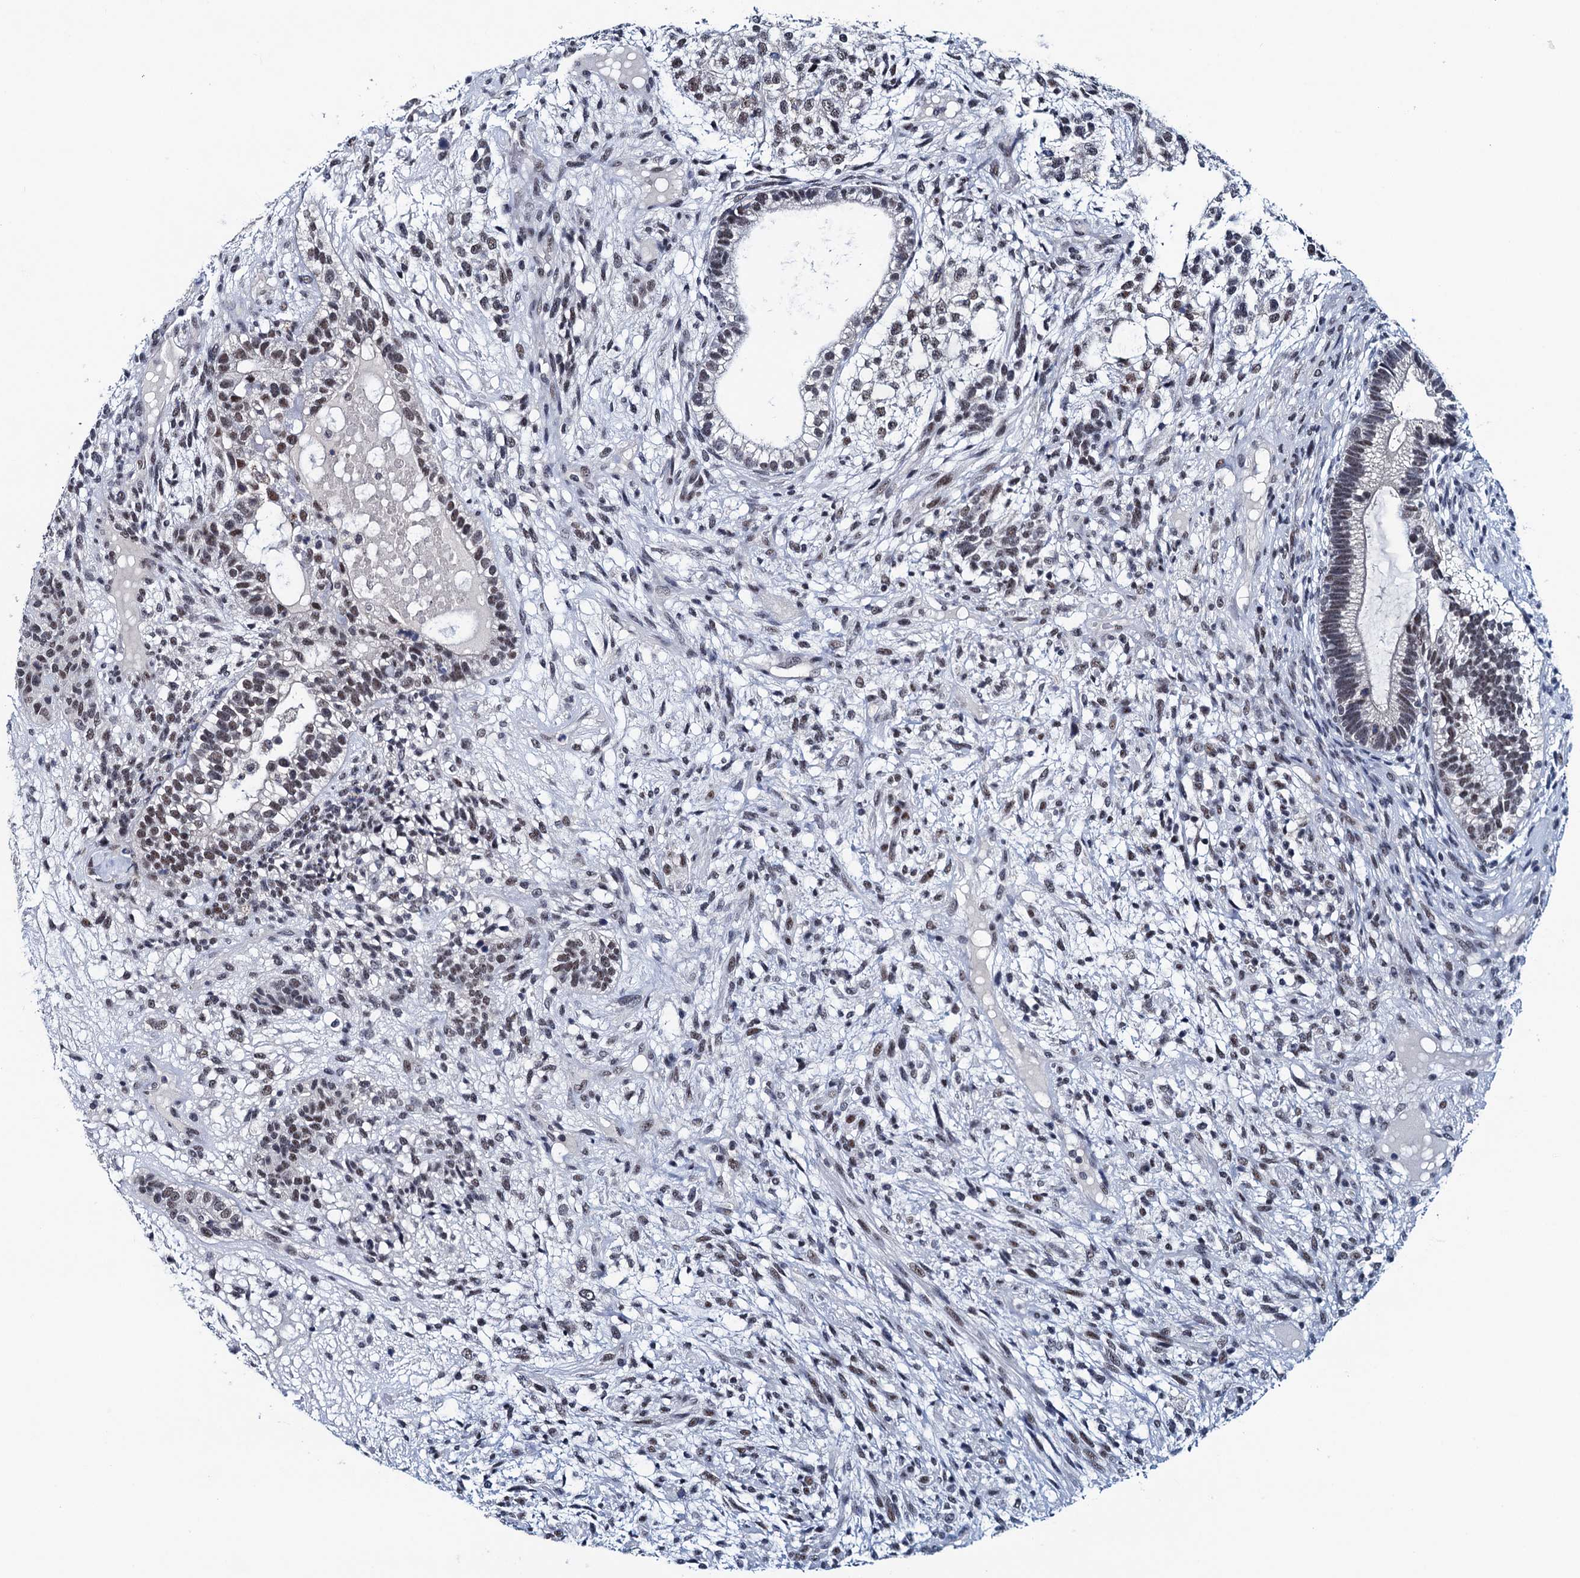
{"staining": {"intensity": "moderate", "quantity": "<25%", "location": "nuclear"}, "tissue": "testis cancer", "cell_type": "Tumor cells", "image_type": "cancer", "snomed": [{"axis": "morphology", "description": "Seminoma, NOS"}, {"axis": "morphology", "description": "Carcinoma, Embryonal, NOS"}, {"axis": "topography", "description": "Testis"}], "caption": "Testis embryonal carcinoma stained with immunohistochemistry (IHC) displays moderate nuclear staining in about <25% of tumor cells.", "gene": "FNBP4", "patient": {"sex": "male", "age": 28}}